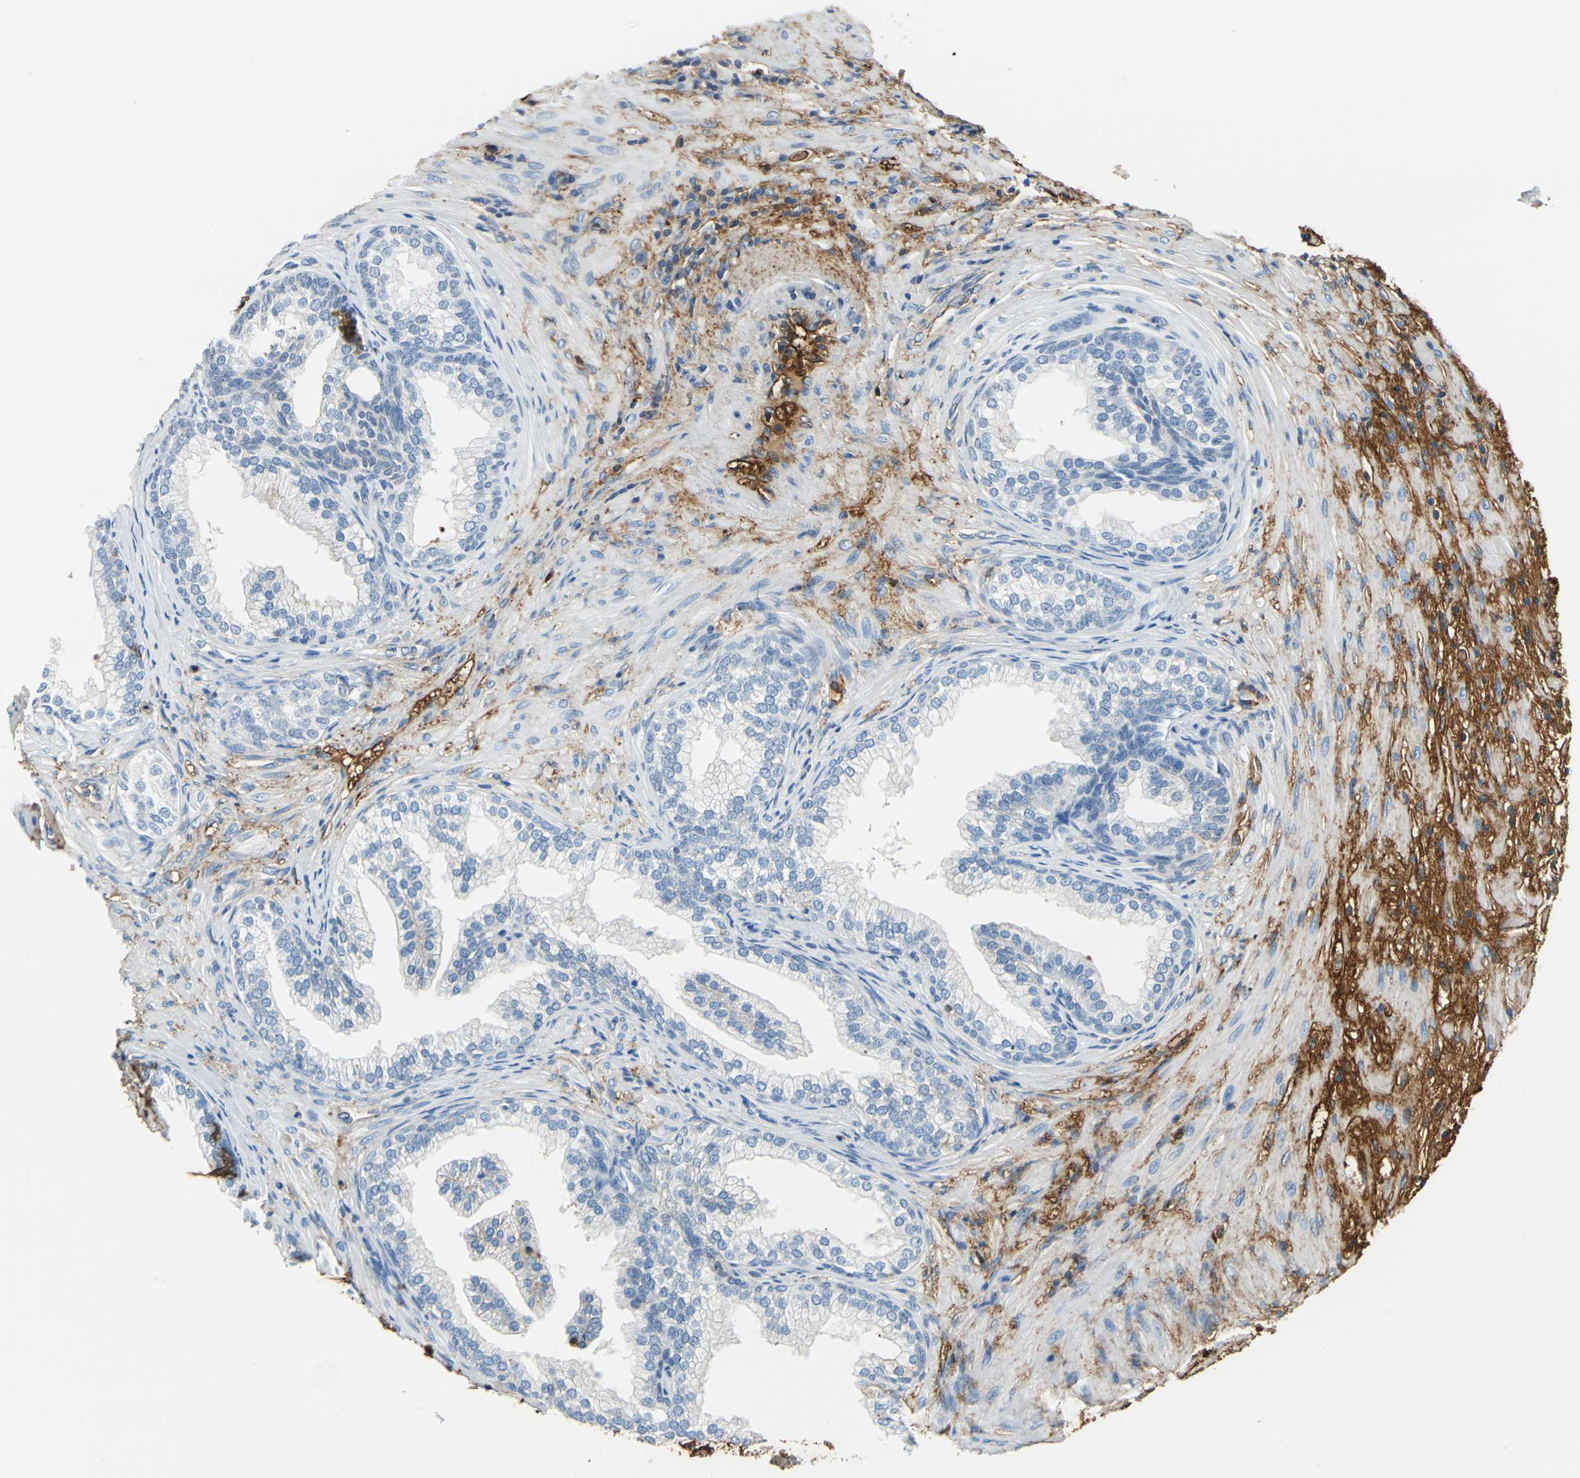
{"staining": {"intensity": "negative", "quantity": "none", "location": "none"}, "tissue": "prostate", "cell_type": "Glandular cells", "image_type": "normal", "snomed": [{"axis": "morphology", "description": "Normal tissue, NOS"}, {"axis": "topography", "description": "Prostate"}], "caption": "This is an IHC photomicrograph of normal human prostate. There is no staining in glandular cells.", "gene": "ALB", "patient": {"sex": "male", "age": 76}}